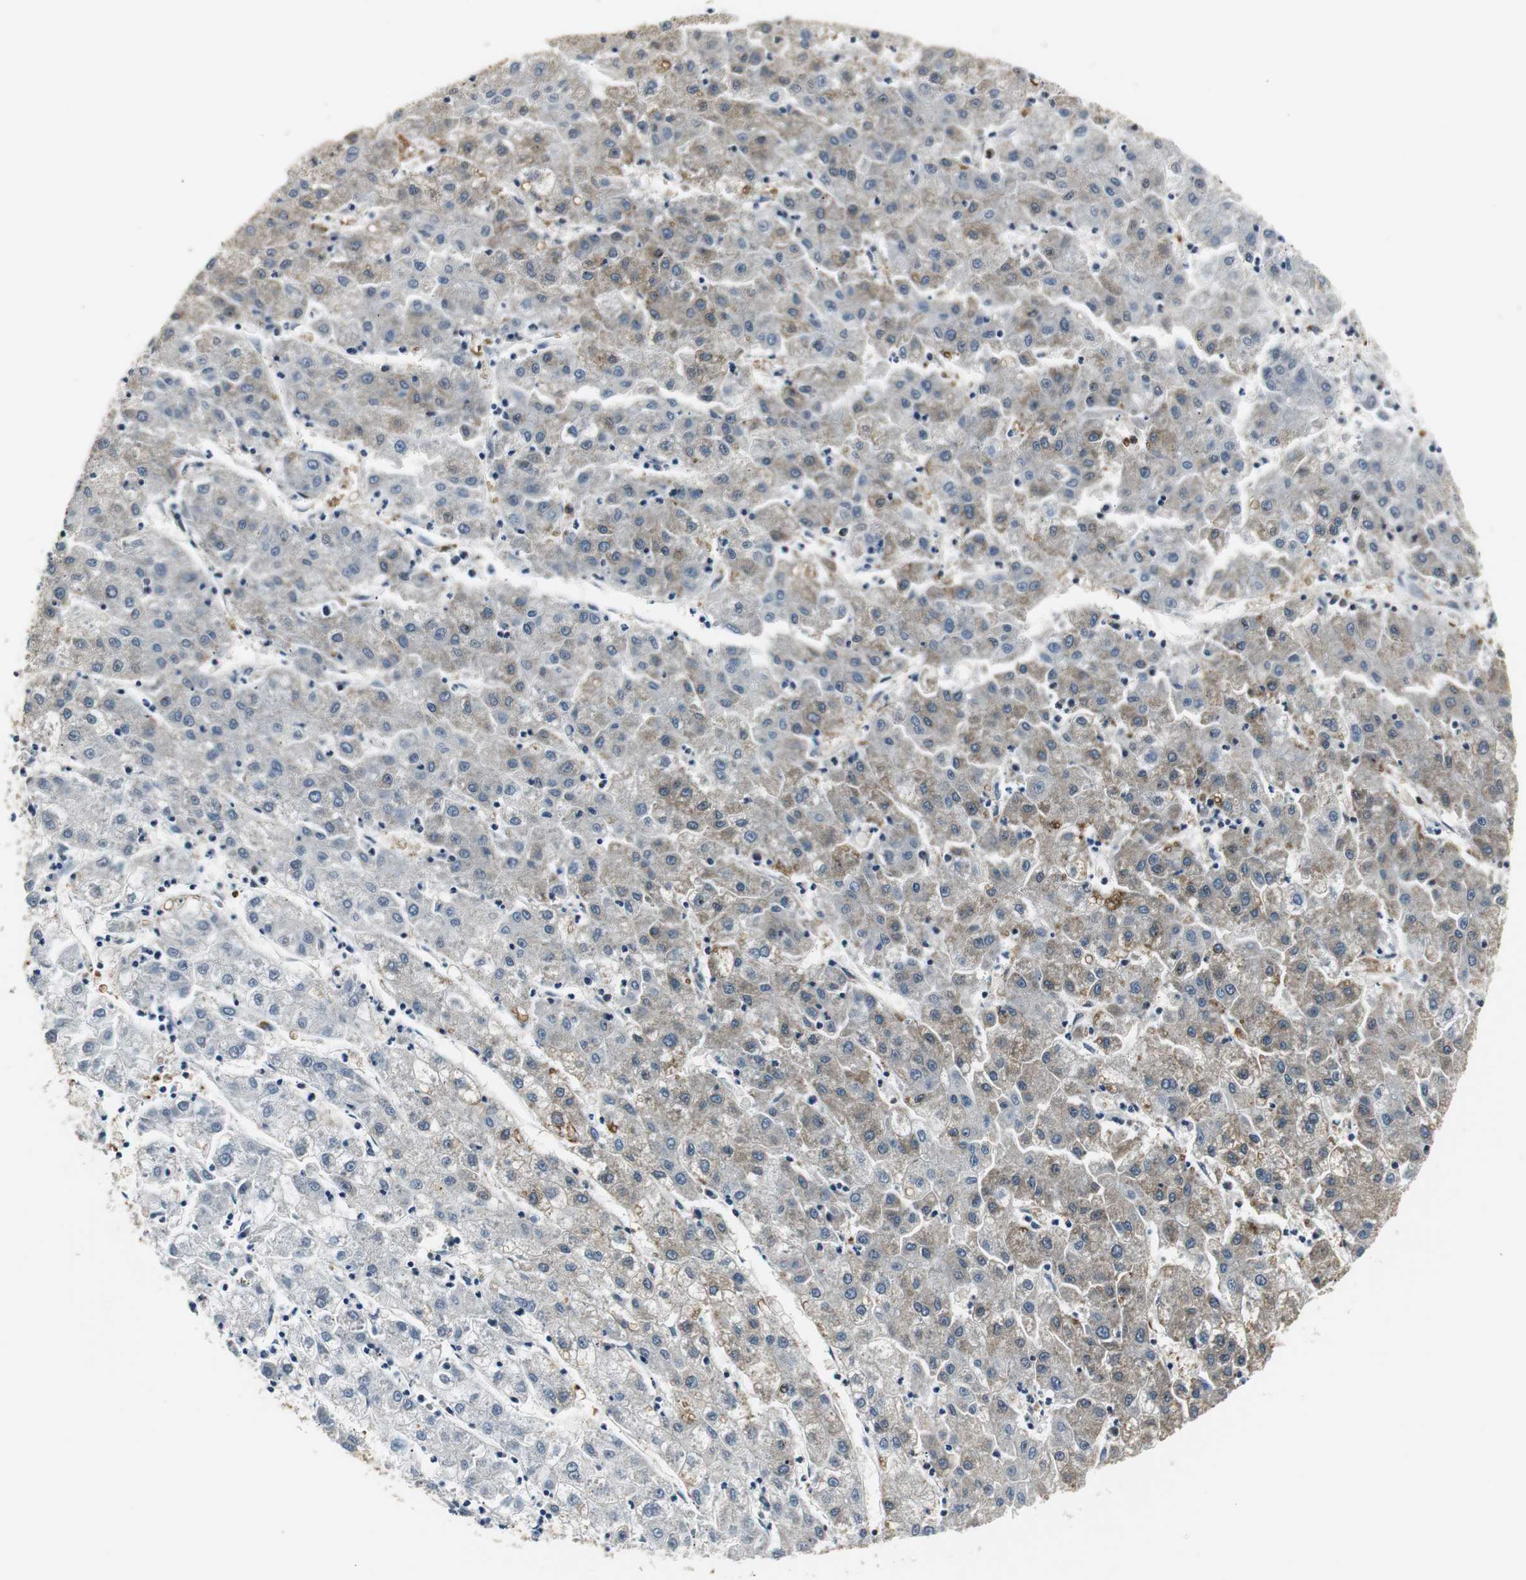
{"staining": {"intensity": "moderate", "quantity": "25%-75%", "location": "cytoplasmic/membranous"}, "tissue": "liver cancer", "cell_type": "Tumor cells", "image_type": "cancer", "snomed": [{"axis": "morphology", "description": "Carcinoma, Hepatocellular, NOS"}, {"axis": "topography", "description": "Liver"}], "caption": "This micrograph reveals immunohistochemistry staining of human liver hepatocellular carcinoma, with medium moderate cytoplasmic/membranous staining in about 25%-75% of tumor cells.", "gene": "PLIN3", "patient": {"sex": "male", "age": 72}}